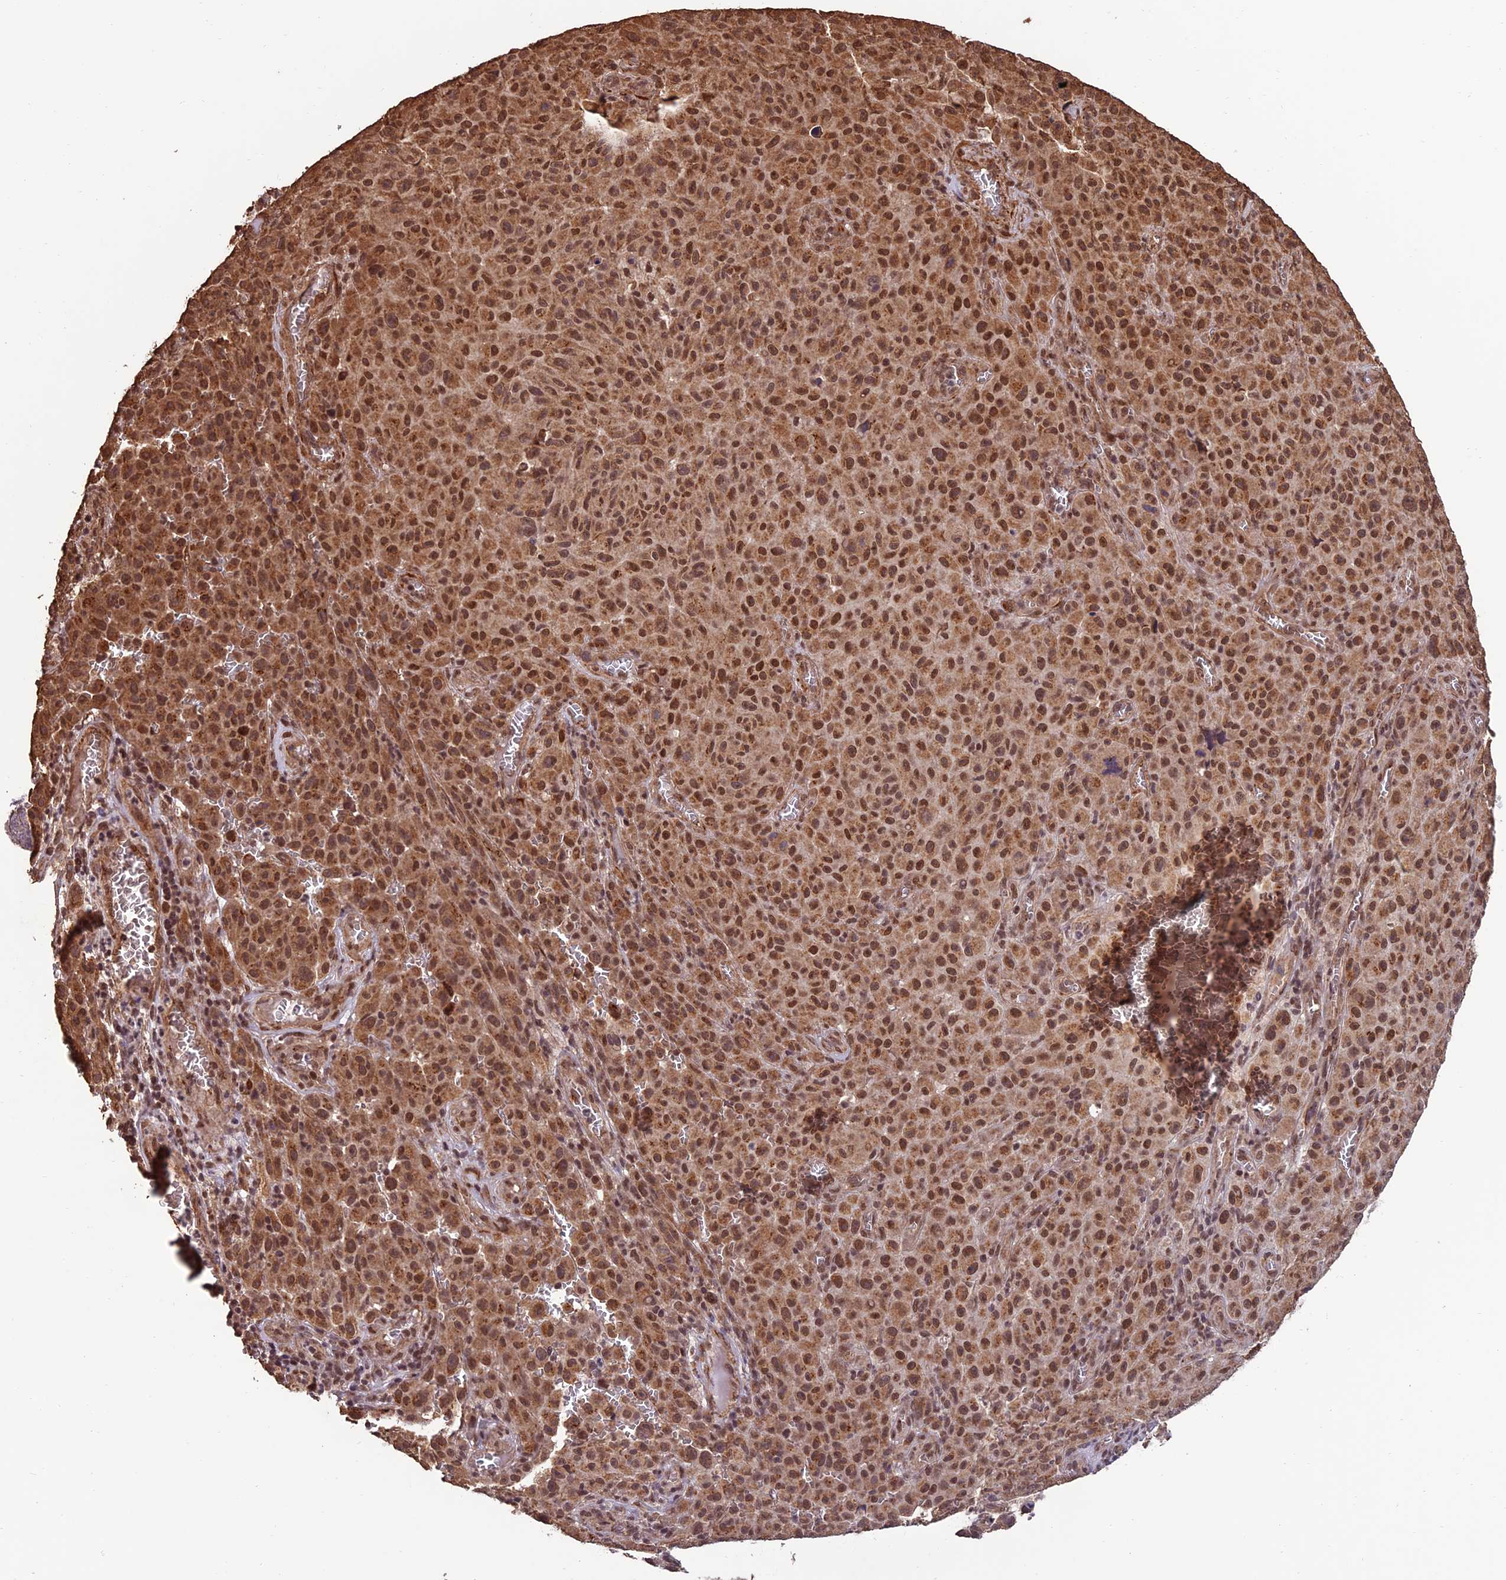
{"staining": {"intensity": "moderate", "quantity": ">75%", "location": "cytoplasmic/membranous,nuclear"}, "tissue": "melanoma", "cell_type": "Tumor cells", "image_type": "cancer", "snomed": [{"axis": "morphology", "description": "Malignant melanoma, NOS"}, {"axis": "topography", "description": "Skin"}], "caption": "IHC image of malignant melanoma stained for a protein (brown), which shows medium levels of moderate cytoplasmic/membranous and nuclear expression in about >75% of tumor cells.", "gene": "CABIN1", "patient": {"sex": "female", "age": 82}}